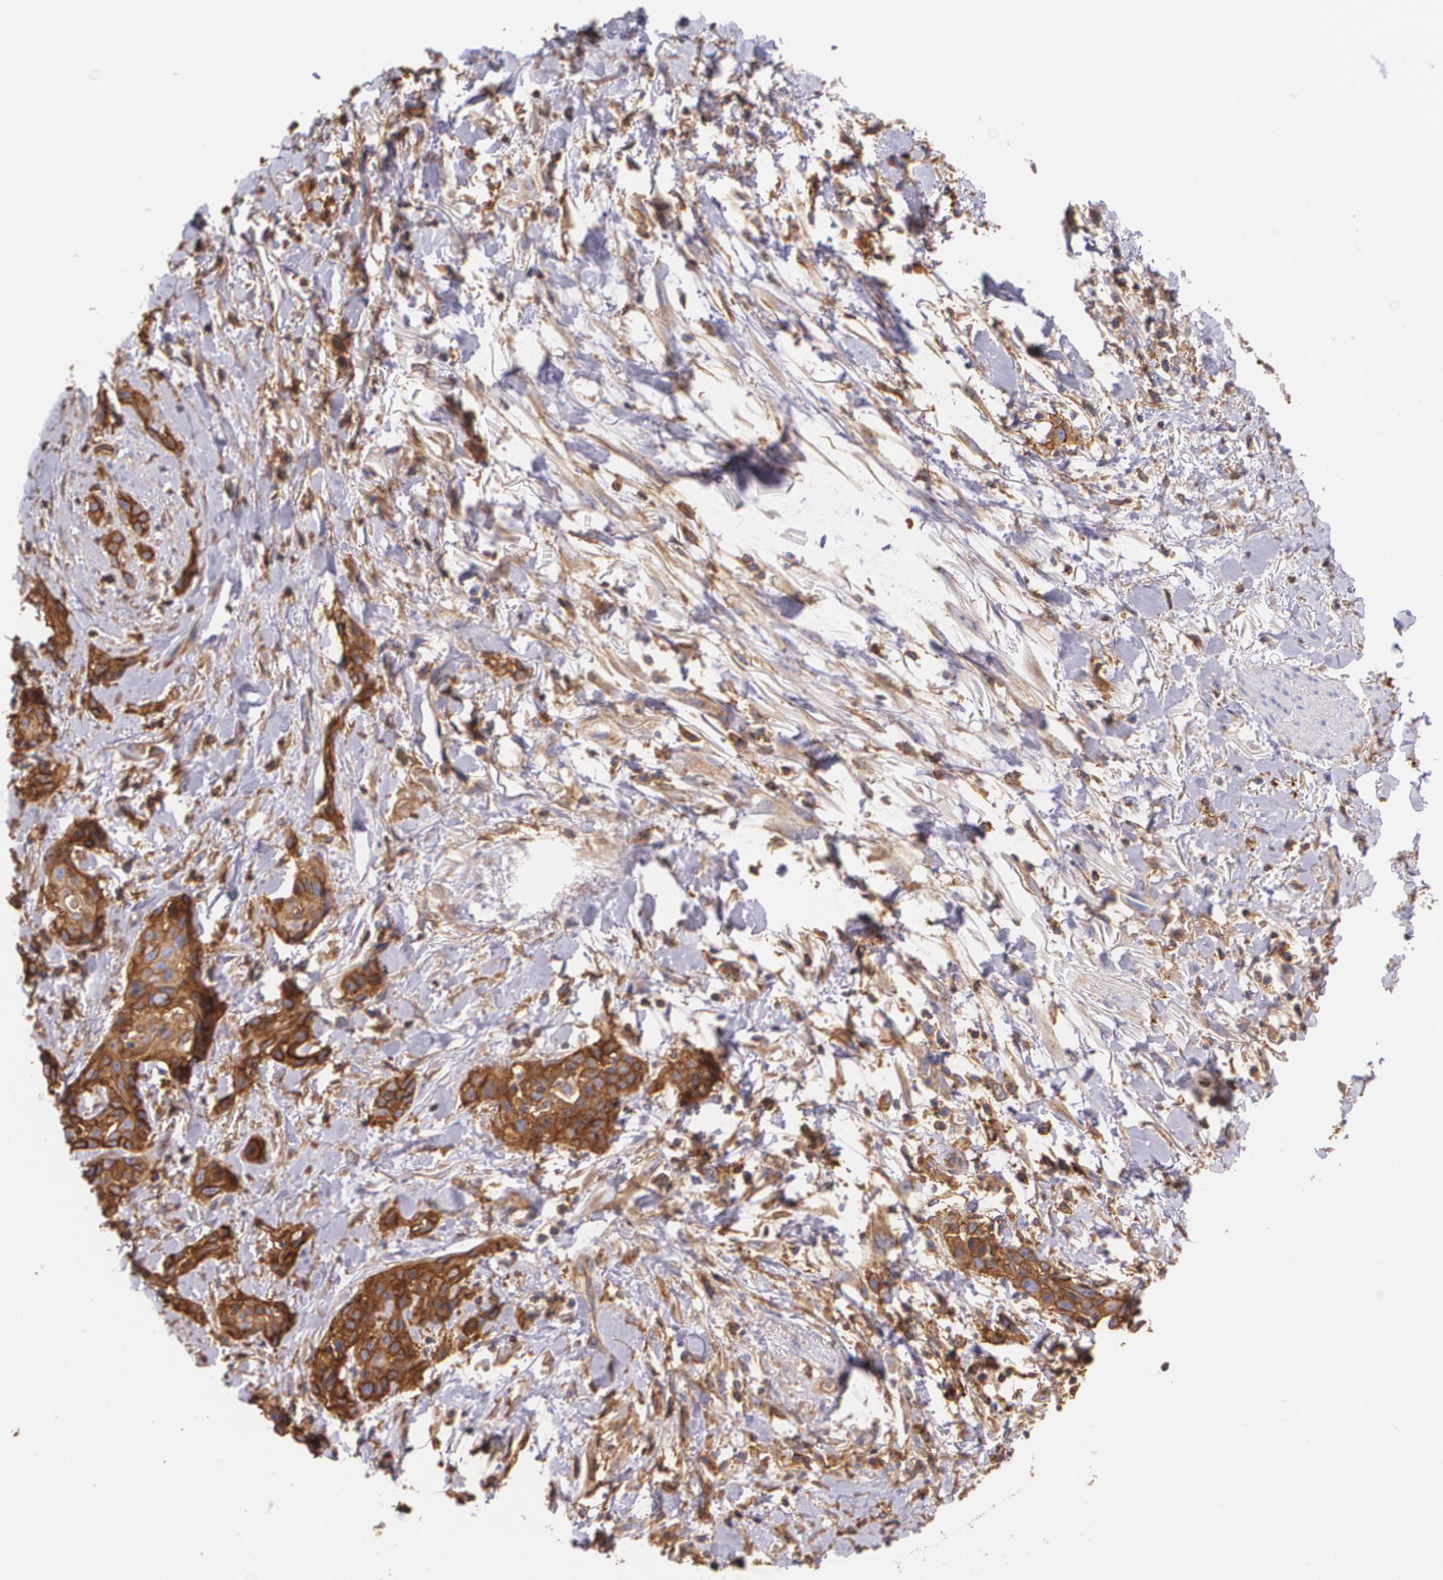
{"staining": {"intensity": "moderate", "quantity": ">75%", "location": "cytoplasmic/membranous"}, "tissue": "skin cancer", "cell_type": "Tumor cells", "image_type": "cancer", "snomed": [{"axis": "morphology", "description": "Squamous cell carcinoma, NOS"}, {"axis": "topography", "description": "Skin"}, {"axis": "topography", "description": "Anal"}], "caption": "Protein expression analysis of squamous cell carcinoma (skin) shows moderate cytoplasmic/membranous expression in approximately >75% of tumor cells. Ihc stains the protein of interest in brown and the nuclei are stained blue.", "gene": "B2M", "patient": {"sex": "male", "age": 64}}